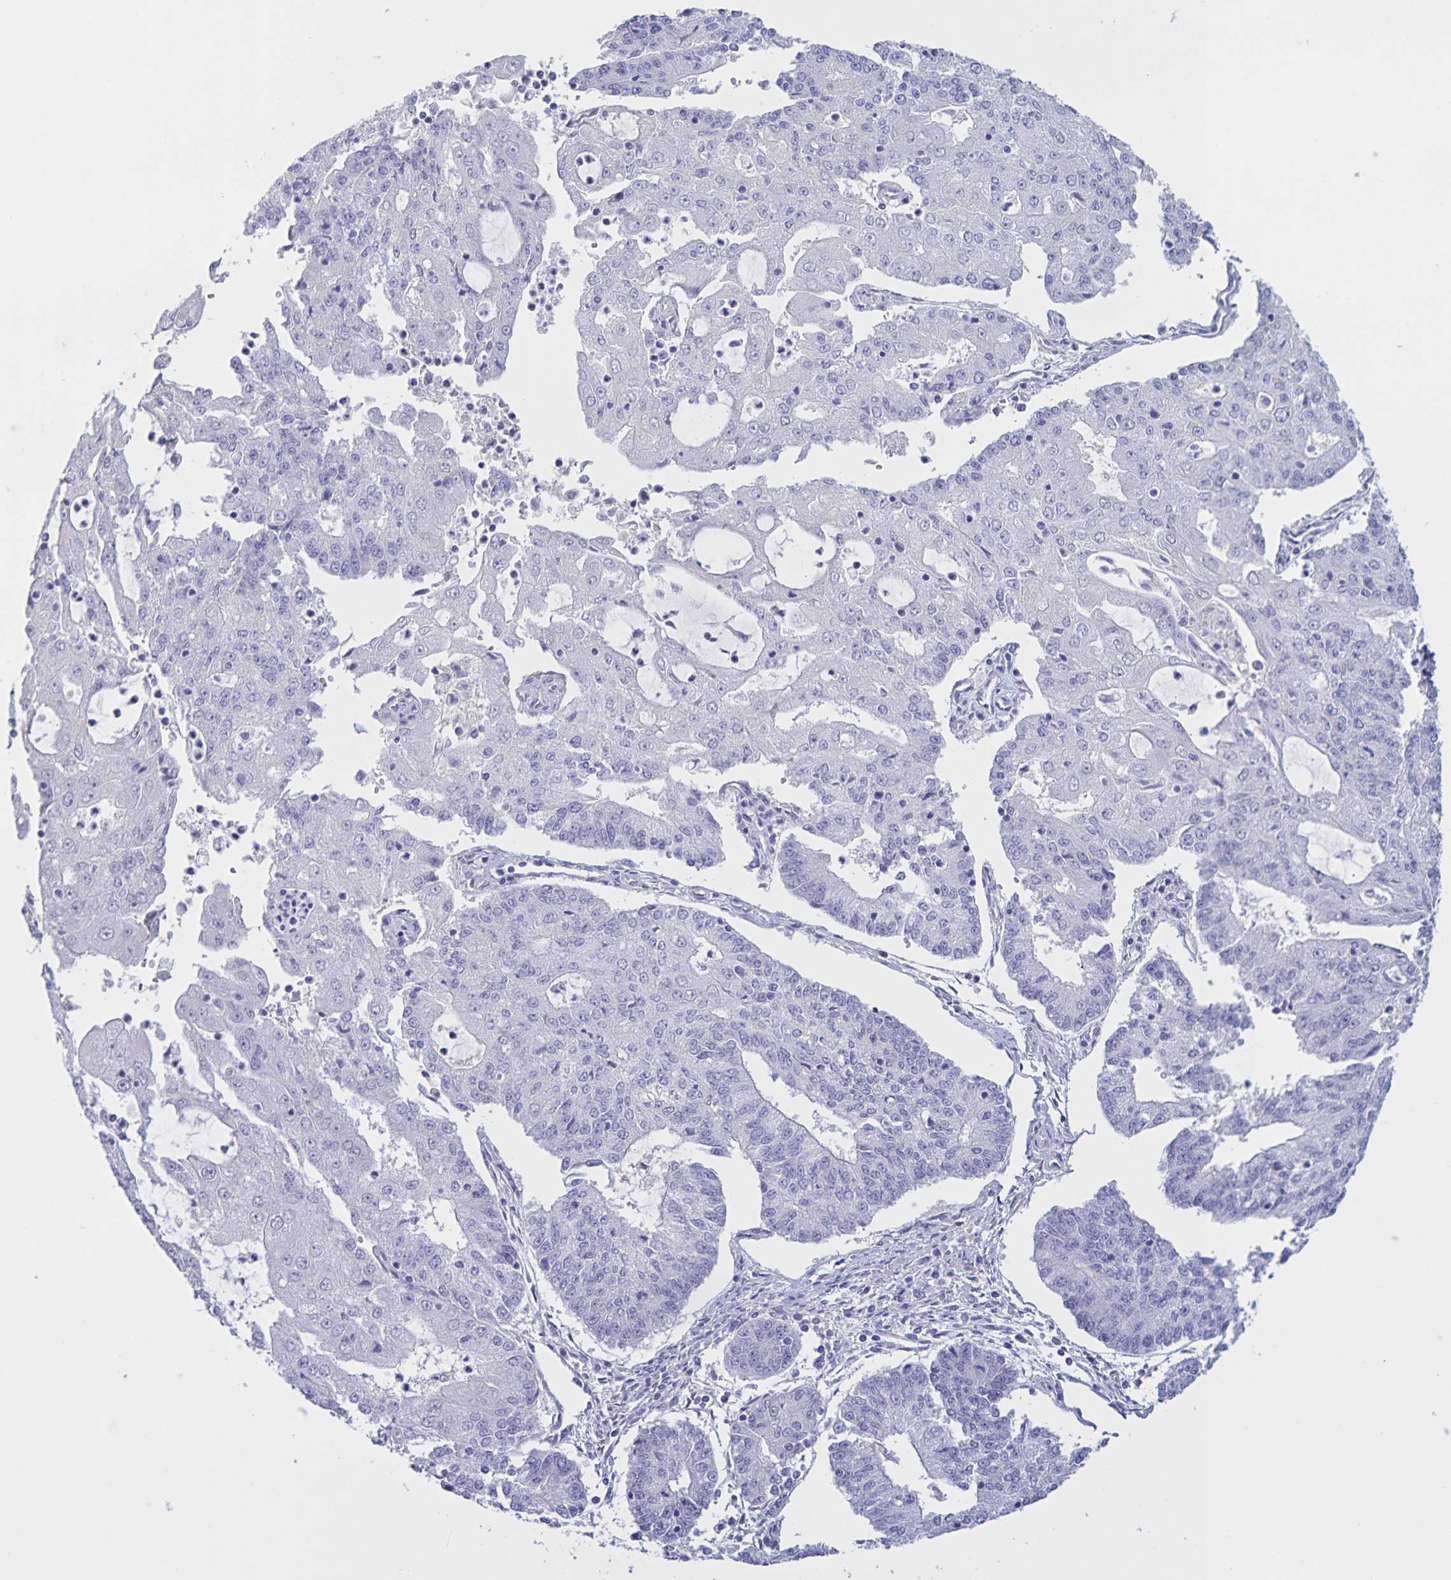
{"staining": {"intensity": "negative", "quantity": "none", "location": "none"}, "tissue": "endometrial cancer", "cell_type": "Tumor cells", "image_type": "cancer", "snomed": [{"axis": "morphology", "description": "Adenocarcinoma, NOS"}, {"axis": "topography", "description": "Endometrium"}], "caption": "There is no significant staining in tumor cells of endometrial cancer. Brightfield microscopy of IHC stained with DAB (3,3'-diaminobenzidine) (brown) and hematoxylin (blue), captured at high magnification.", "gene": "DMGDH", "patient": {"sex": "female", "age": 56}}